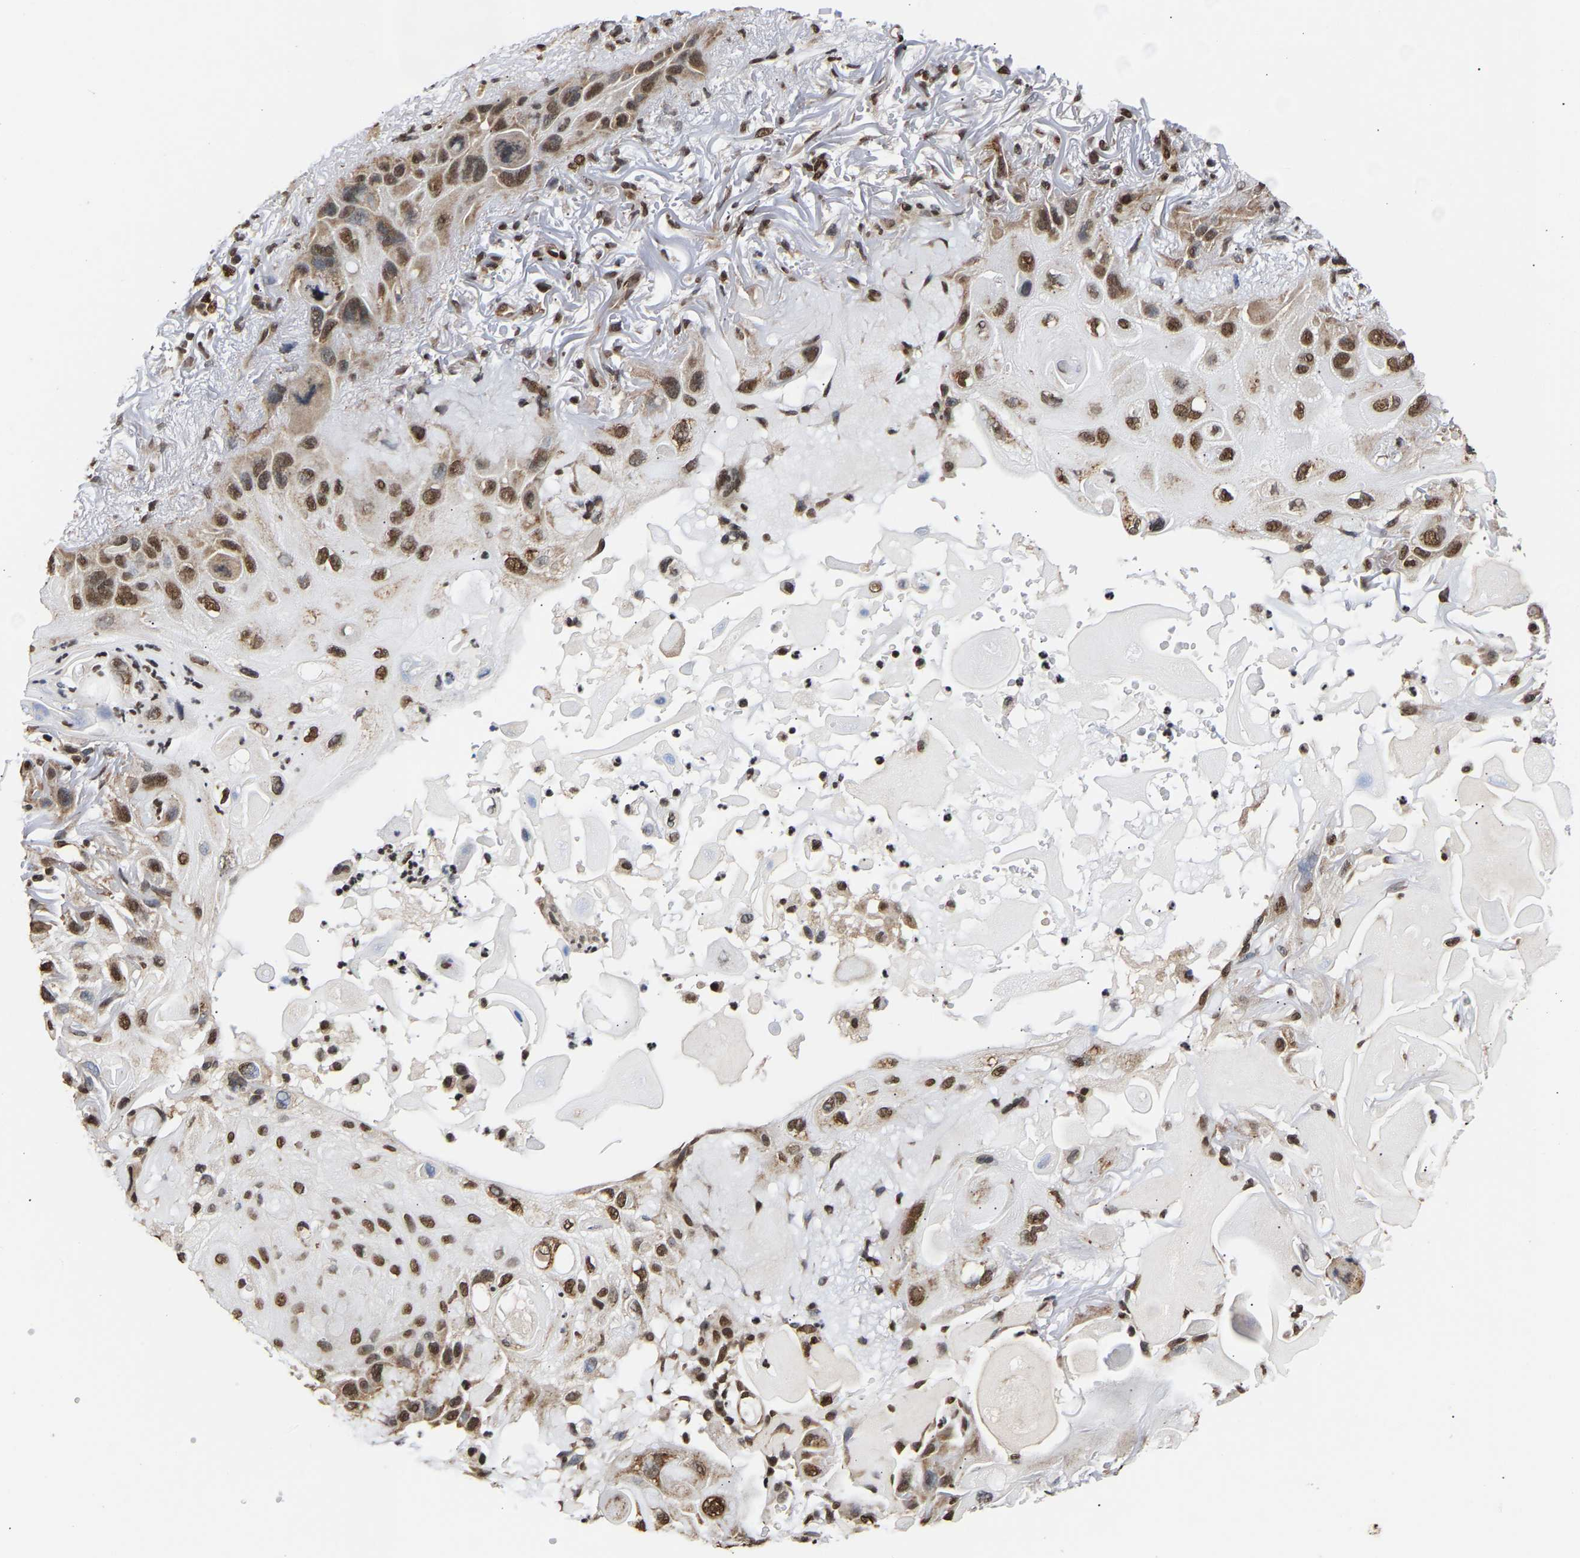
{"staining": {"intensity": "strong", "quantity": ">75%", "location": "nuclear"}, "tissue": "skin cancer", "cell_type": "Tumor cells", "image_type": "cancer", "snomed": [{"axis": "morphology", "description": "Squamous cell carcinoma, NOS"}, {"axis": "topography", "description": "Skin"}], "caption": "Tumor cells display high levels of strong nuclear expression in approximately >75% of cells in human skin cancer (squamous cell carcinoma).", "gene": "PSIP1", "patient": {"sex": "female", "age": 77}}